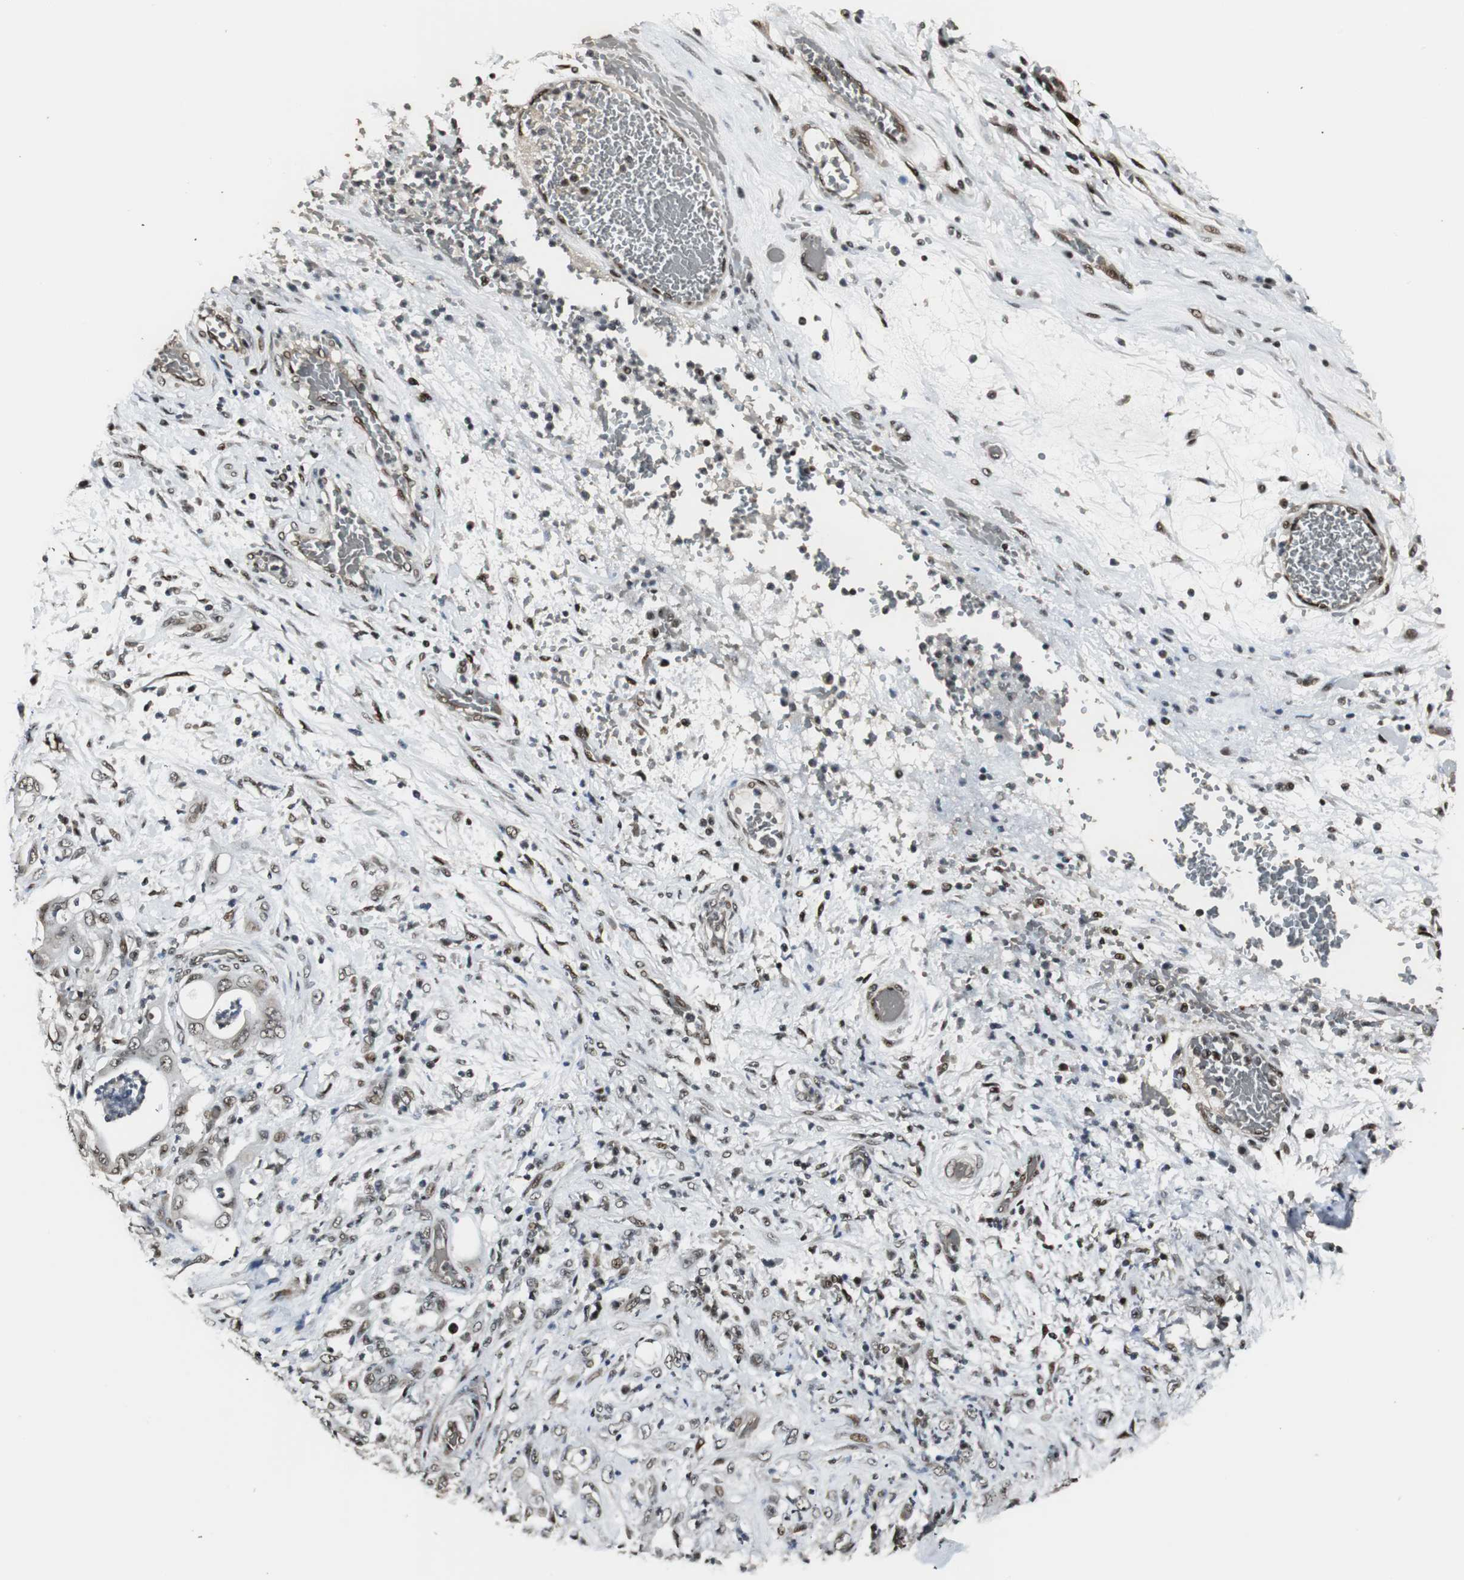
{"staining": {"intensity": "weak", "quantity": ">75%", "location": "nuclear"}, "tissue": "stomach cancer", "cell_type": "Tumor cells", "image_type": "cancer", "snomed": [{"axis": "morphology", "description": "Adenocarcinoma, NOS"}, {"axis": "topography", "description": "Stomach"}], "caption": "An immunohistochemistry photomicrograph of neoplastic tissue is shown. Protein staining in brown labels weak nuclear positivity in stomach adenocarcinoma within tumor cells. The staining was performed using DAB (3,3'-diaminobenzidine), with brown indicating positive protein expression. Nuclei are stained blue with hematoxylin.", "gene": "TAF5", "patient": {"sex": "female", "age": 73}}